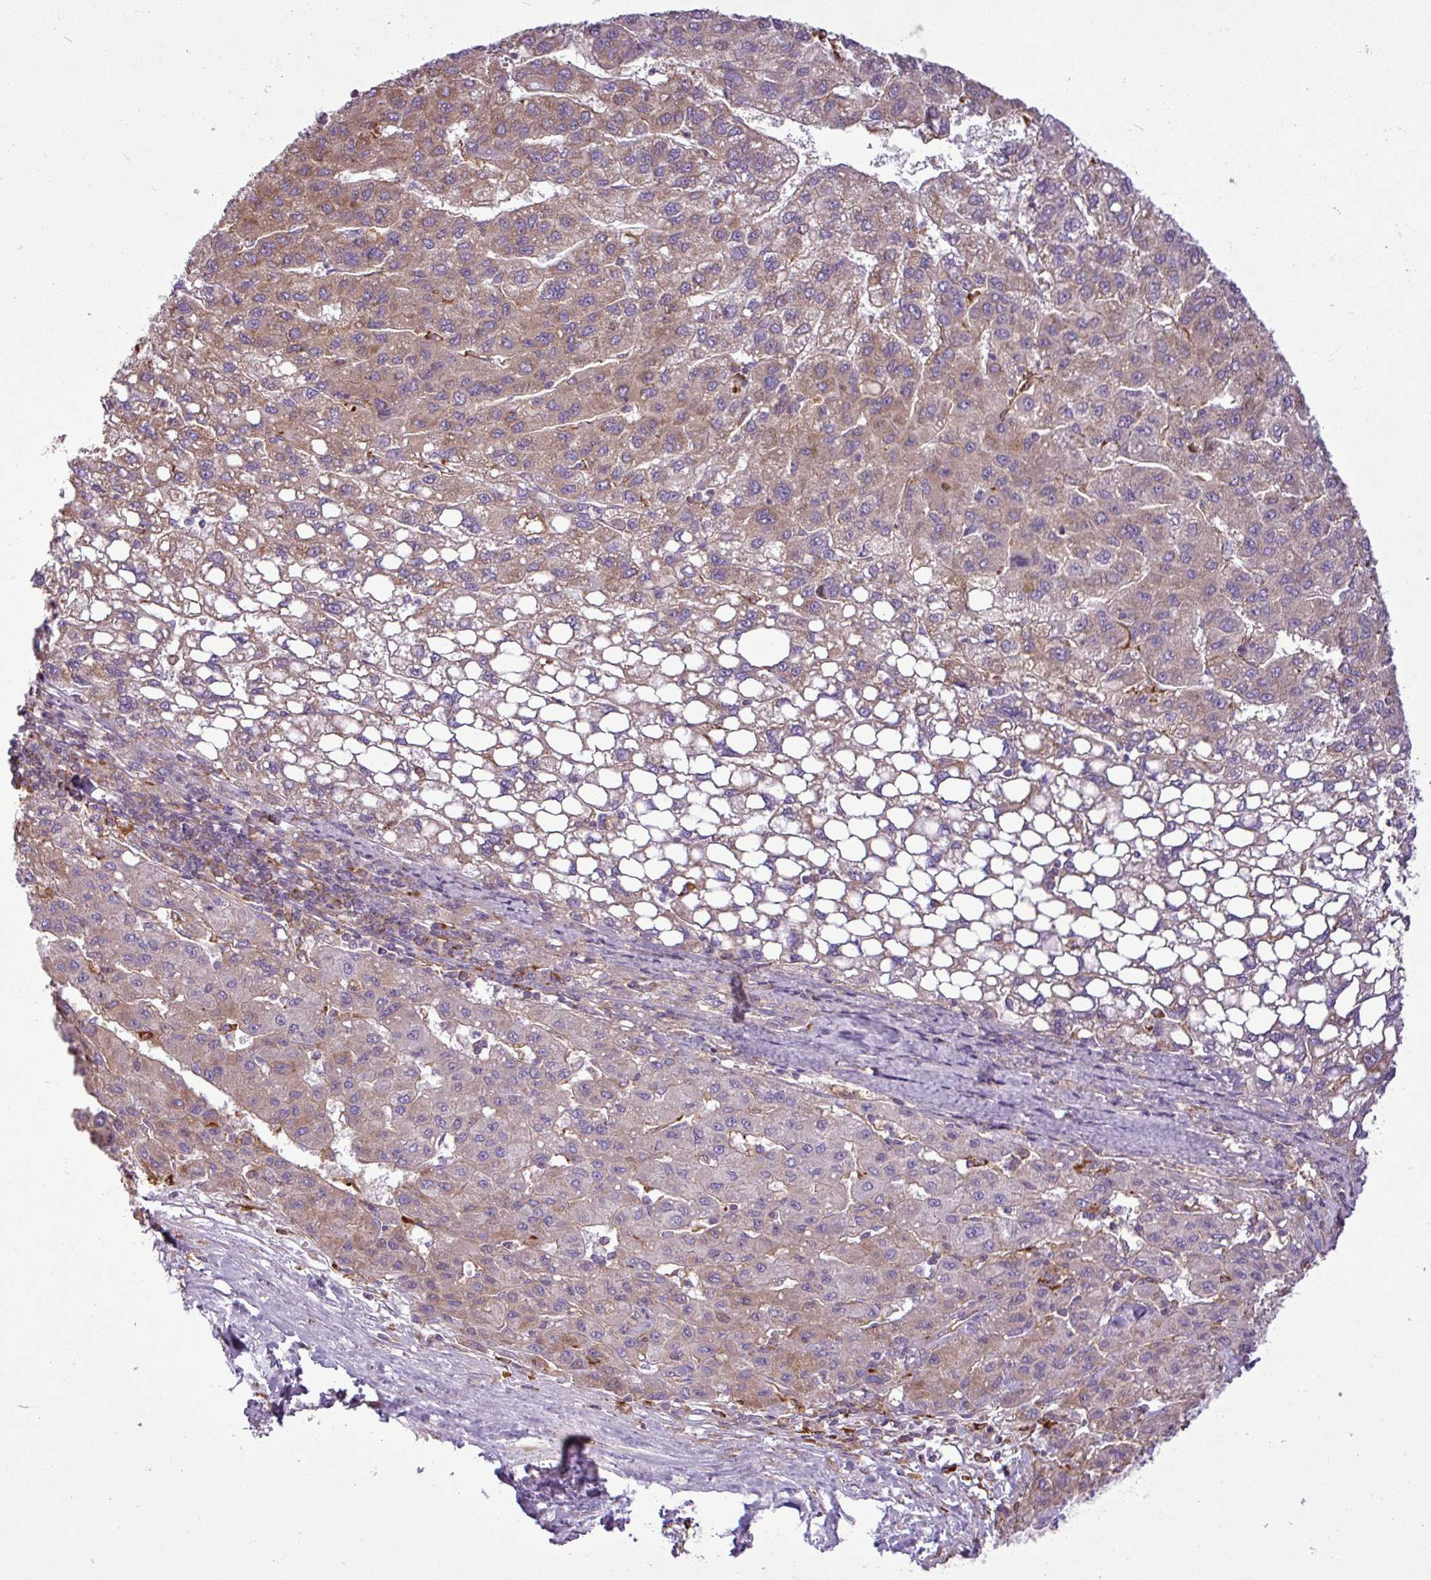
{"staining": {"intensity": "weak", "quantity": "25%-75%", "location": "cytoplasmic/membranous"}, "tissue": "liver cancer", "cell_type": "Tumor cells", "image_type": "cancer", "snomed": [{"axis": "morphology", "description": "Carcinoma, Hepatocellular, NOS"}, {"axis": "topography", "description": "Liver"}], "caption": "Liver hepatocellular carcinoma stained with a protein marker shows weak staining in tumor cells.", "gene": "PACSIN2", "patient": {"sex": "female", "age": 82}}